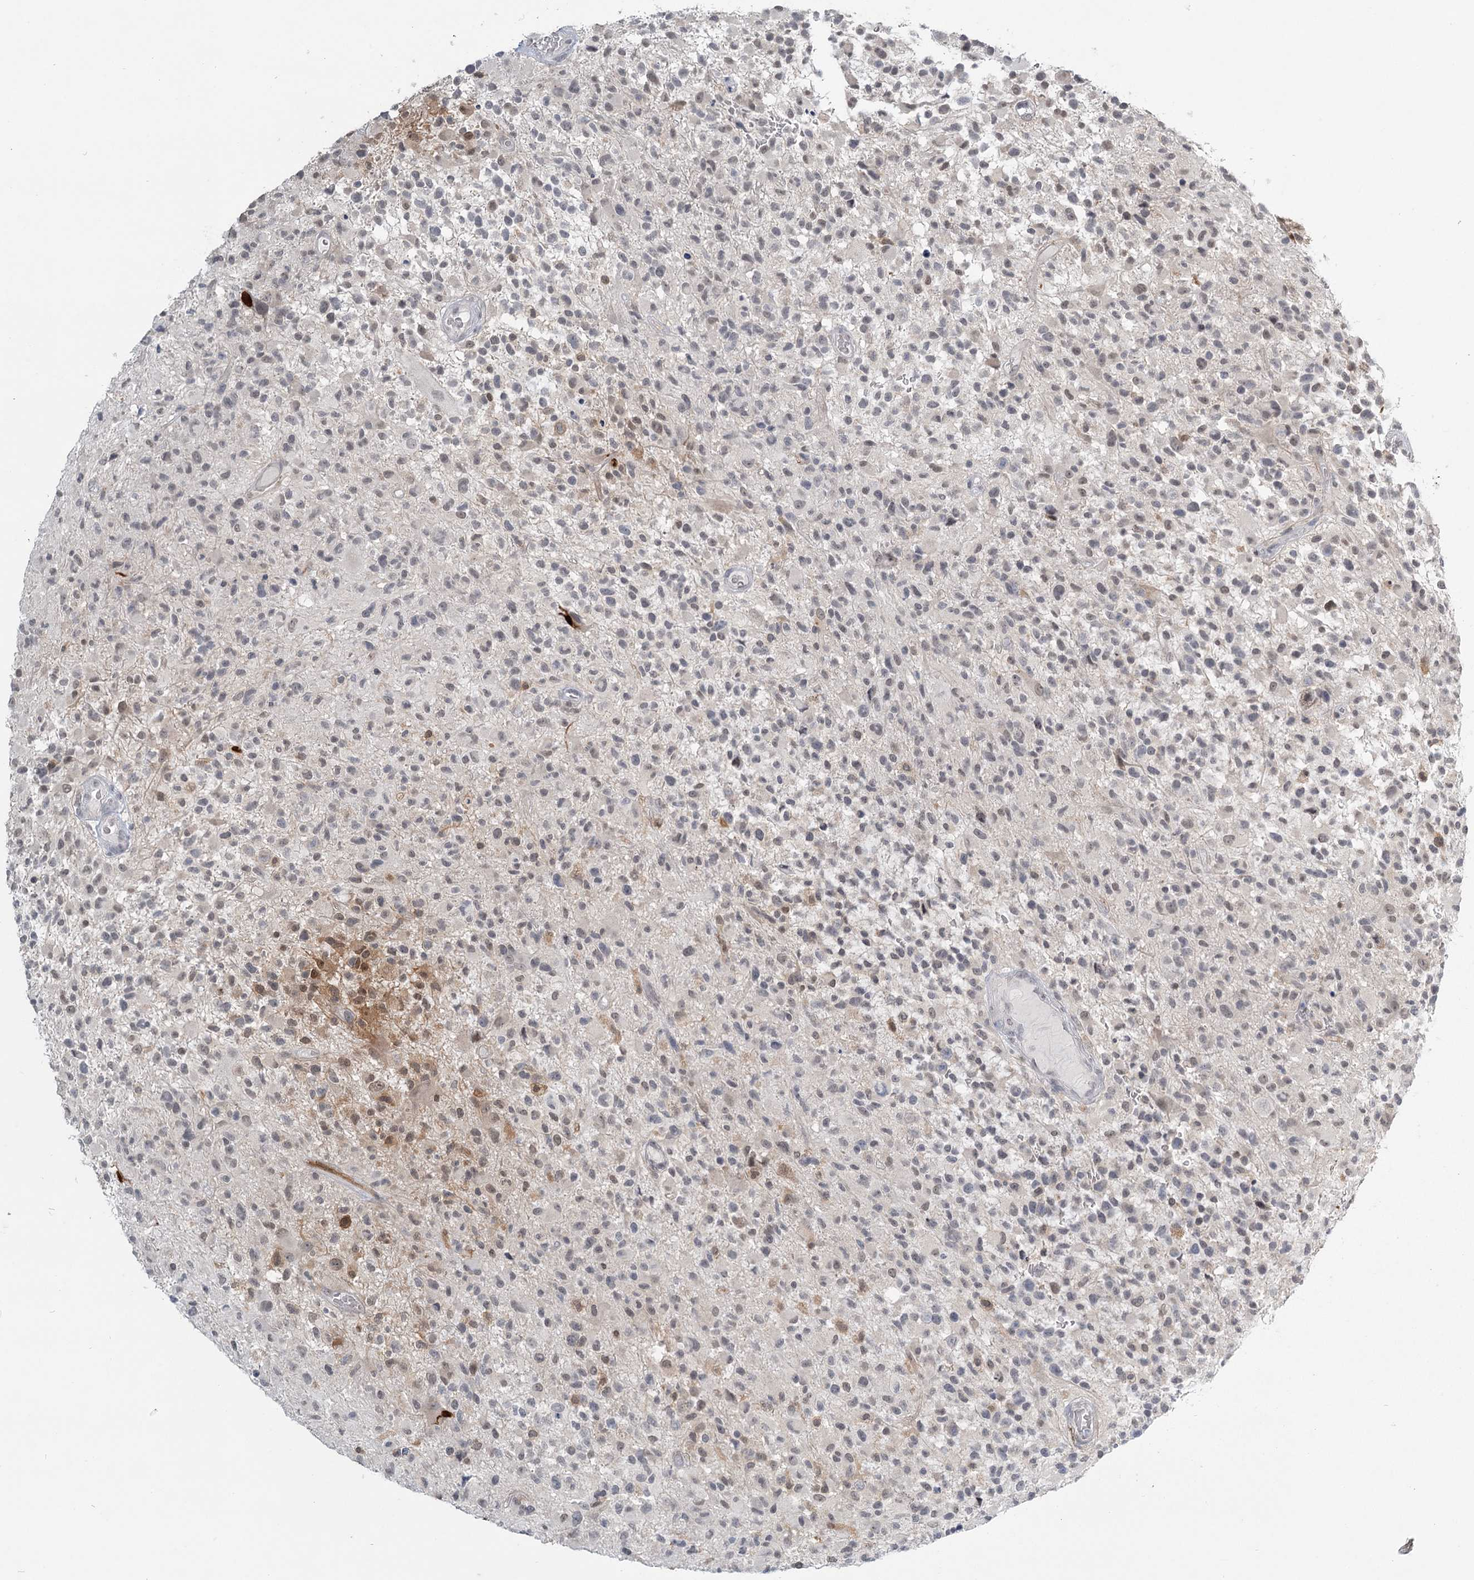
{"staining": {"intensity": "negative", "quantity": "none", "location": "none"}, "tissue": "glioma", "cell_type": "Tumor cells", "image_type": "cancer", "snomed": [{"axis": "morphology", "description": "Glioma, malignant, High grade"}, {"axis": "morphology", "description": "Glioblastoma, NOS"}, {"axis": "topography", "description": "Brain"}], "caption": "IHC photomicrograph of neoplastic tissue: human glioma stained with DAB (3,3'-diaminobenzidine) displays no significant protein staining in tumor cells.", "gene": "TMEM70", "patient": {"sex": "male", "age": 60}}